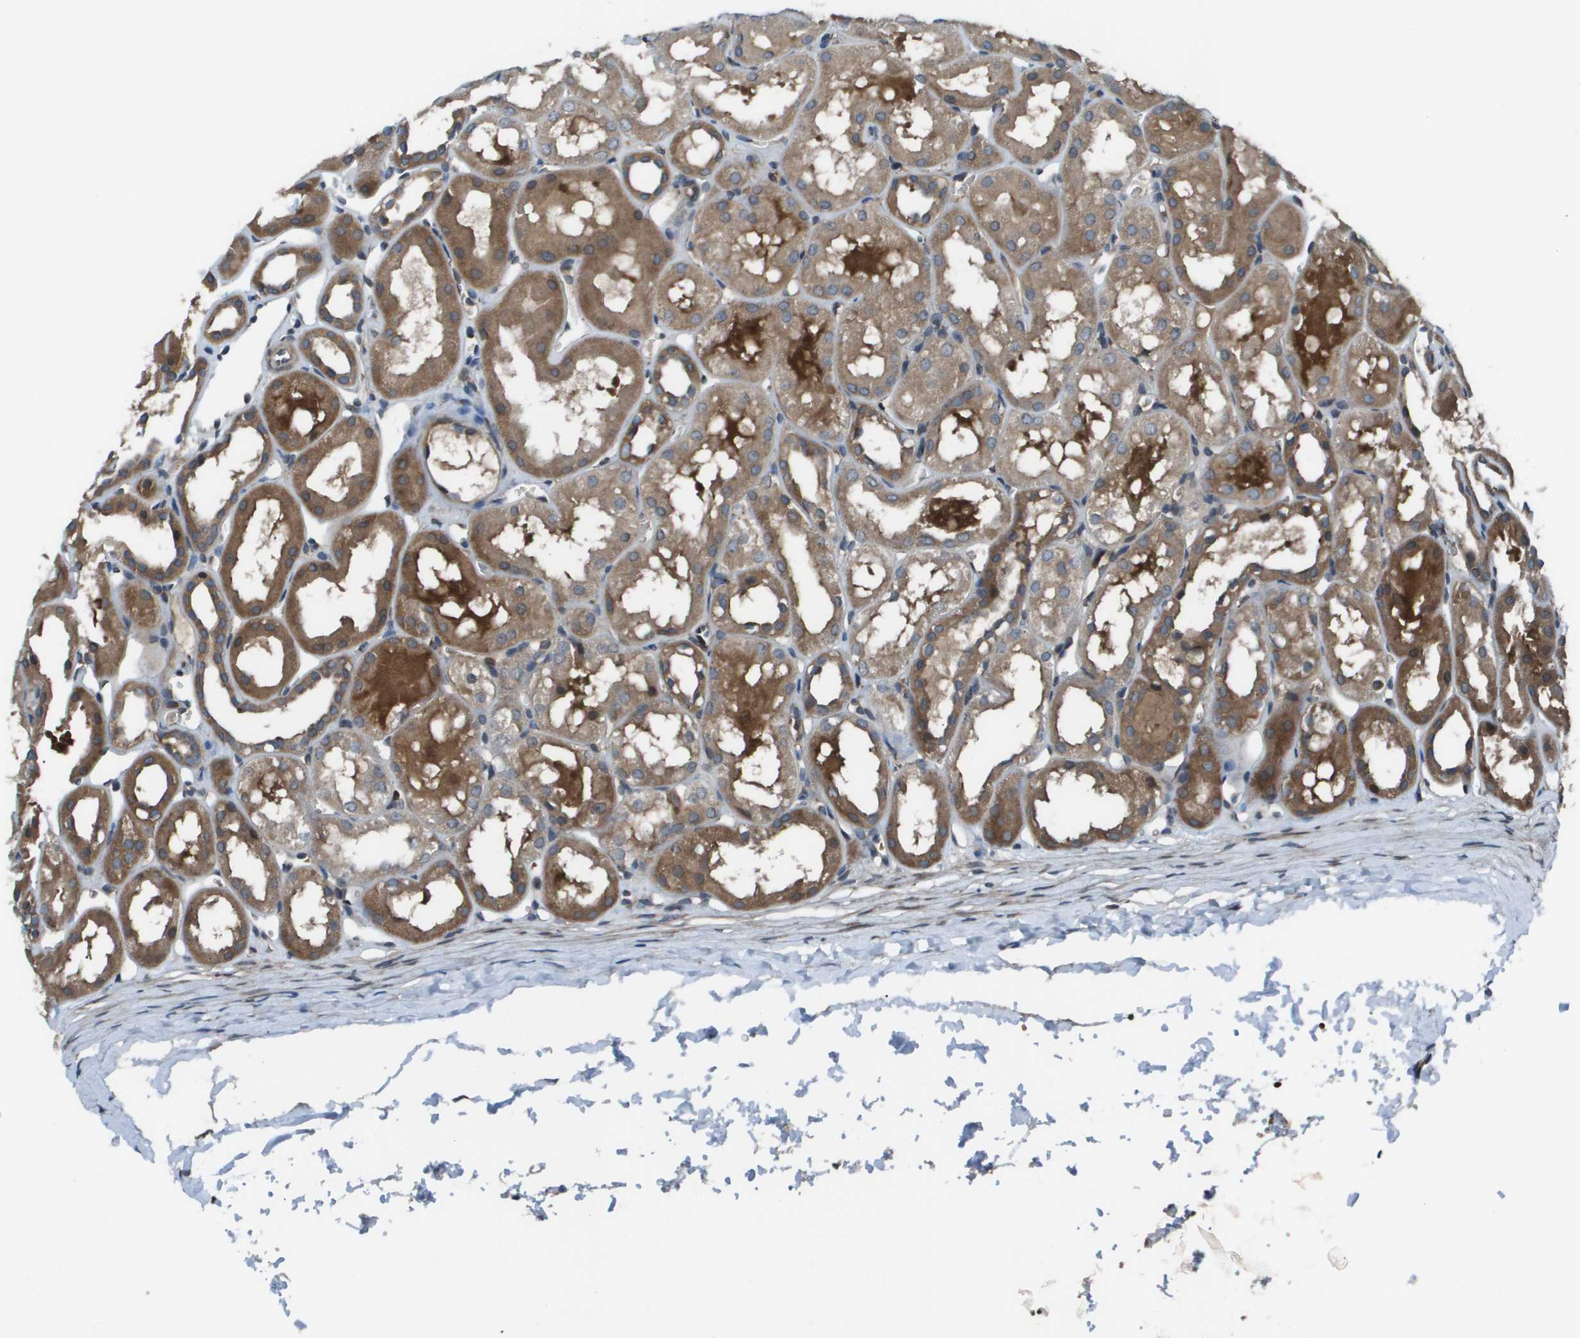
{"staining": {"intensity": "moderate", "quantity": "<25%", "location": "cytoplasmic/membranous"}, "tissue": "kidney", "cell_type": "Cells in glomeruli", "image_type": "normal", "snomed": [{"axis": "morphology", "description": "Normal tissue, NOS"}, {"axis": "topography", "description": "Kidney"}, {"axis": "topography", "description": "Urinary bladder"}], "caption": "Immunohistochemical staining of benign kidney reveals <25% levels of moderate cytoplasmic/membranous protein expression in approximately <25% of cells in glomeruli.", "gene": "EIF3B", "patient": {"sex": "male", "age": 16}}